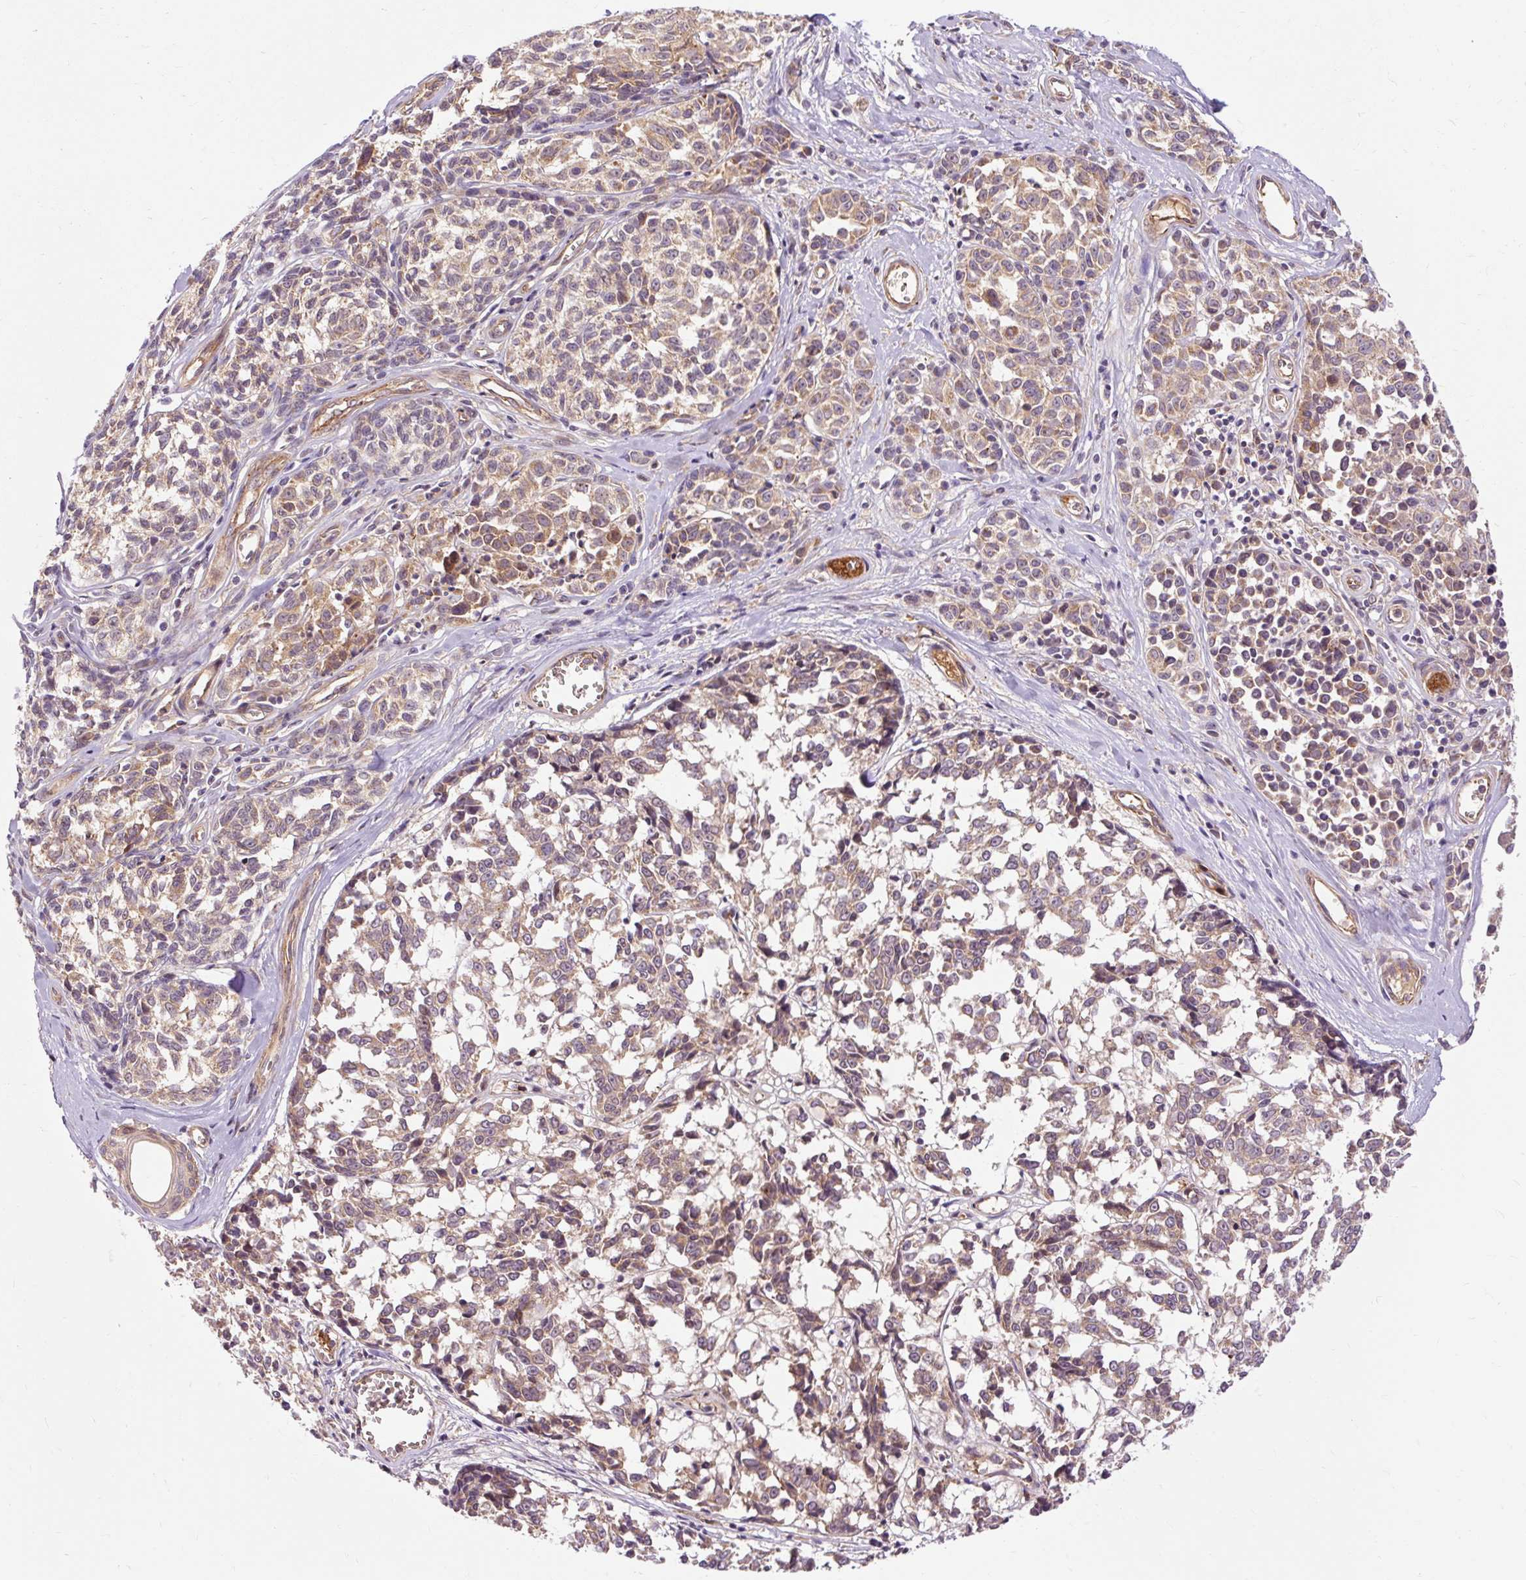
{"staining": {"intensity": "weak", "quantity": ">75%", "location": "cytoplasmic/membranous"}, "tissue": "melanoma", "cell_type": "Tumor cells", "image_type": "cancer", "snomed": [{"axis": "morphology", "description": "Malignant melanoma, NOS"}, {"axis": "topography", "description": "Skin"}], "caption": "Immunohistochemical staining of human malignant melanoma exhibits low levels of weak cytoplasmic/membranous staining in approximately >75% of tumor cells.", "gene": "RIPOR3", "patient": {"sex": "female", "age": 64}}